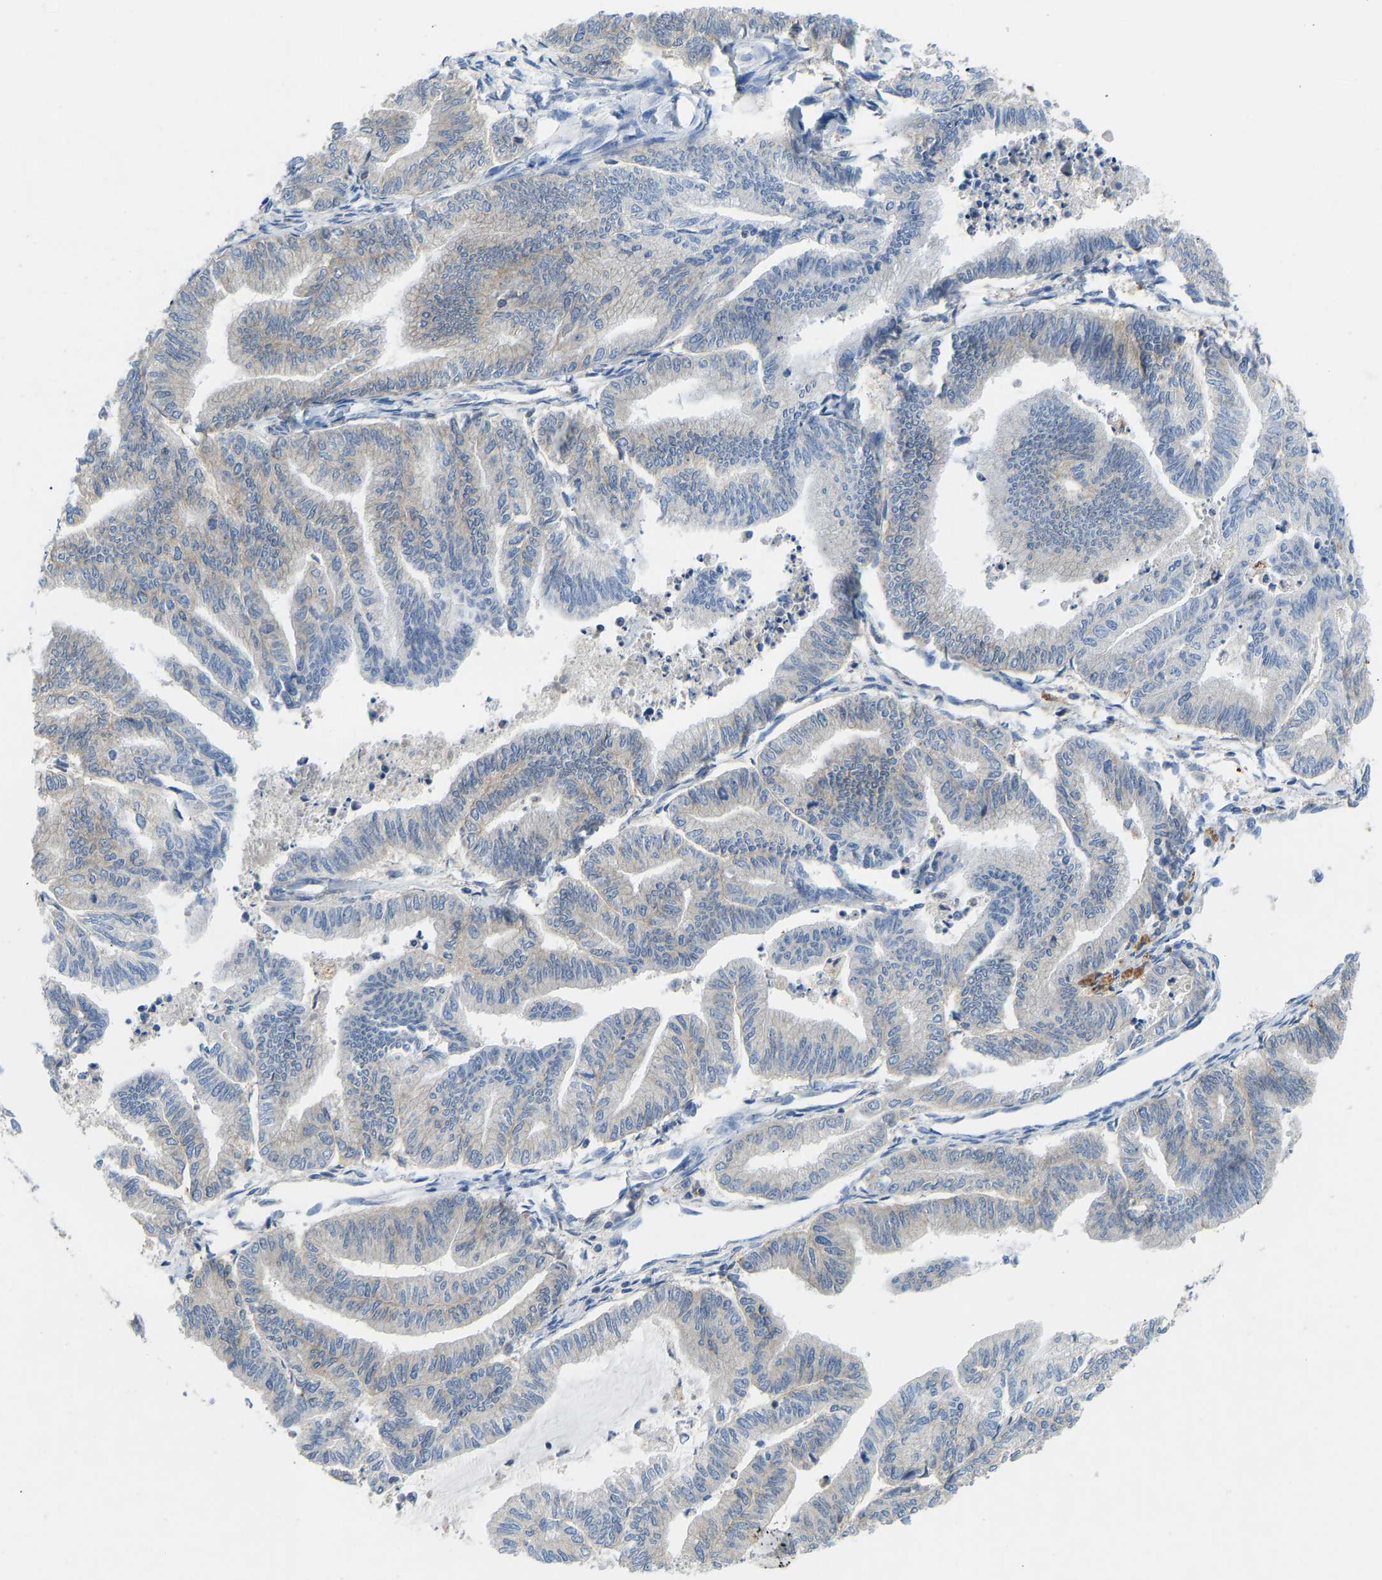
{"staining": {"intensity": "negative", "quantity": "none", "location": "none"}, "tissue": "endometrial cancer", "cell_type": "Tumor cells", "image_type": "cancer", "snomed": [{"axis": "morphology", "description": "Adenocarcinoma, NOS"}, {"axis": "topography", "description": "Endometrium"}], "caption": "Endometrial cancer stained for a protein using immunohistochemistry displays no expression tumor cells.", "gene": "NDRG3", "patient": {"sex": "female", "age": 79}}